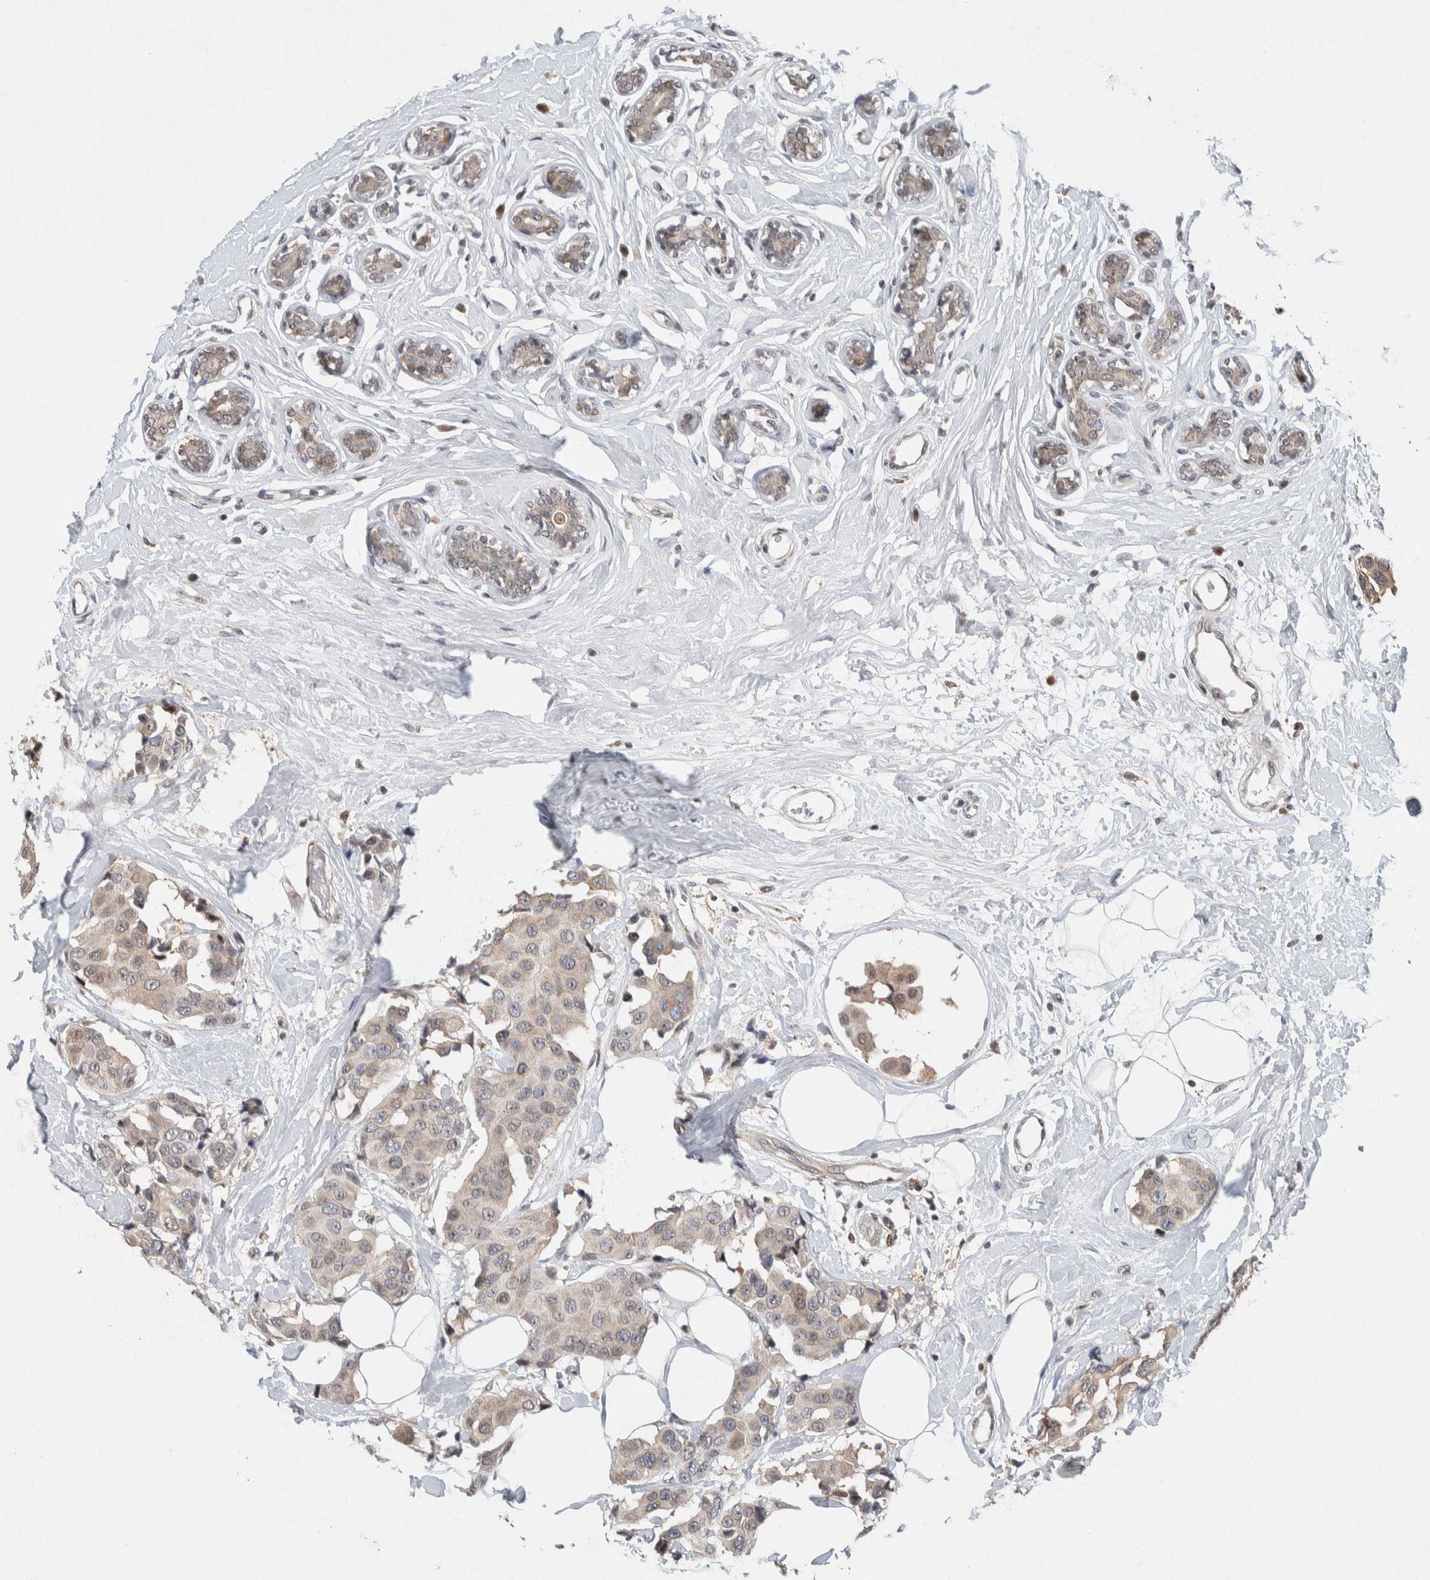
{"staining": {"intensity": "weak", "quantity": "<25%", "location": "cytoplasmic/membranous"}, "tissue": "breast cancer", "cell_type": "Tumor cells", "image_type": "cancer", "snomed": [{"axis": "morphology", "description": "Normal tissue, NOS"}, {"axis": "morphology", "description": "Duct carcinoma"}, {"axis": "topography", "description": "Breast"}], "caption": "This is an immunohistochemistry (IHC) histopathology image of human breast invasive ductal carcinoma. There is no expression in tumor cells.", "gene": "KCNK1", "patient": {"sex": "female", "age": 39}}